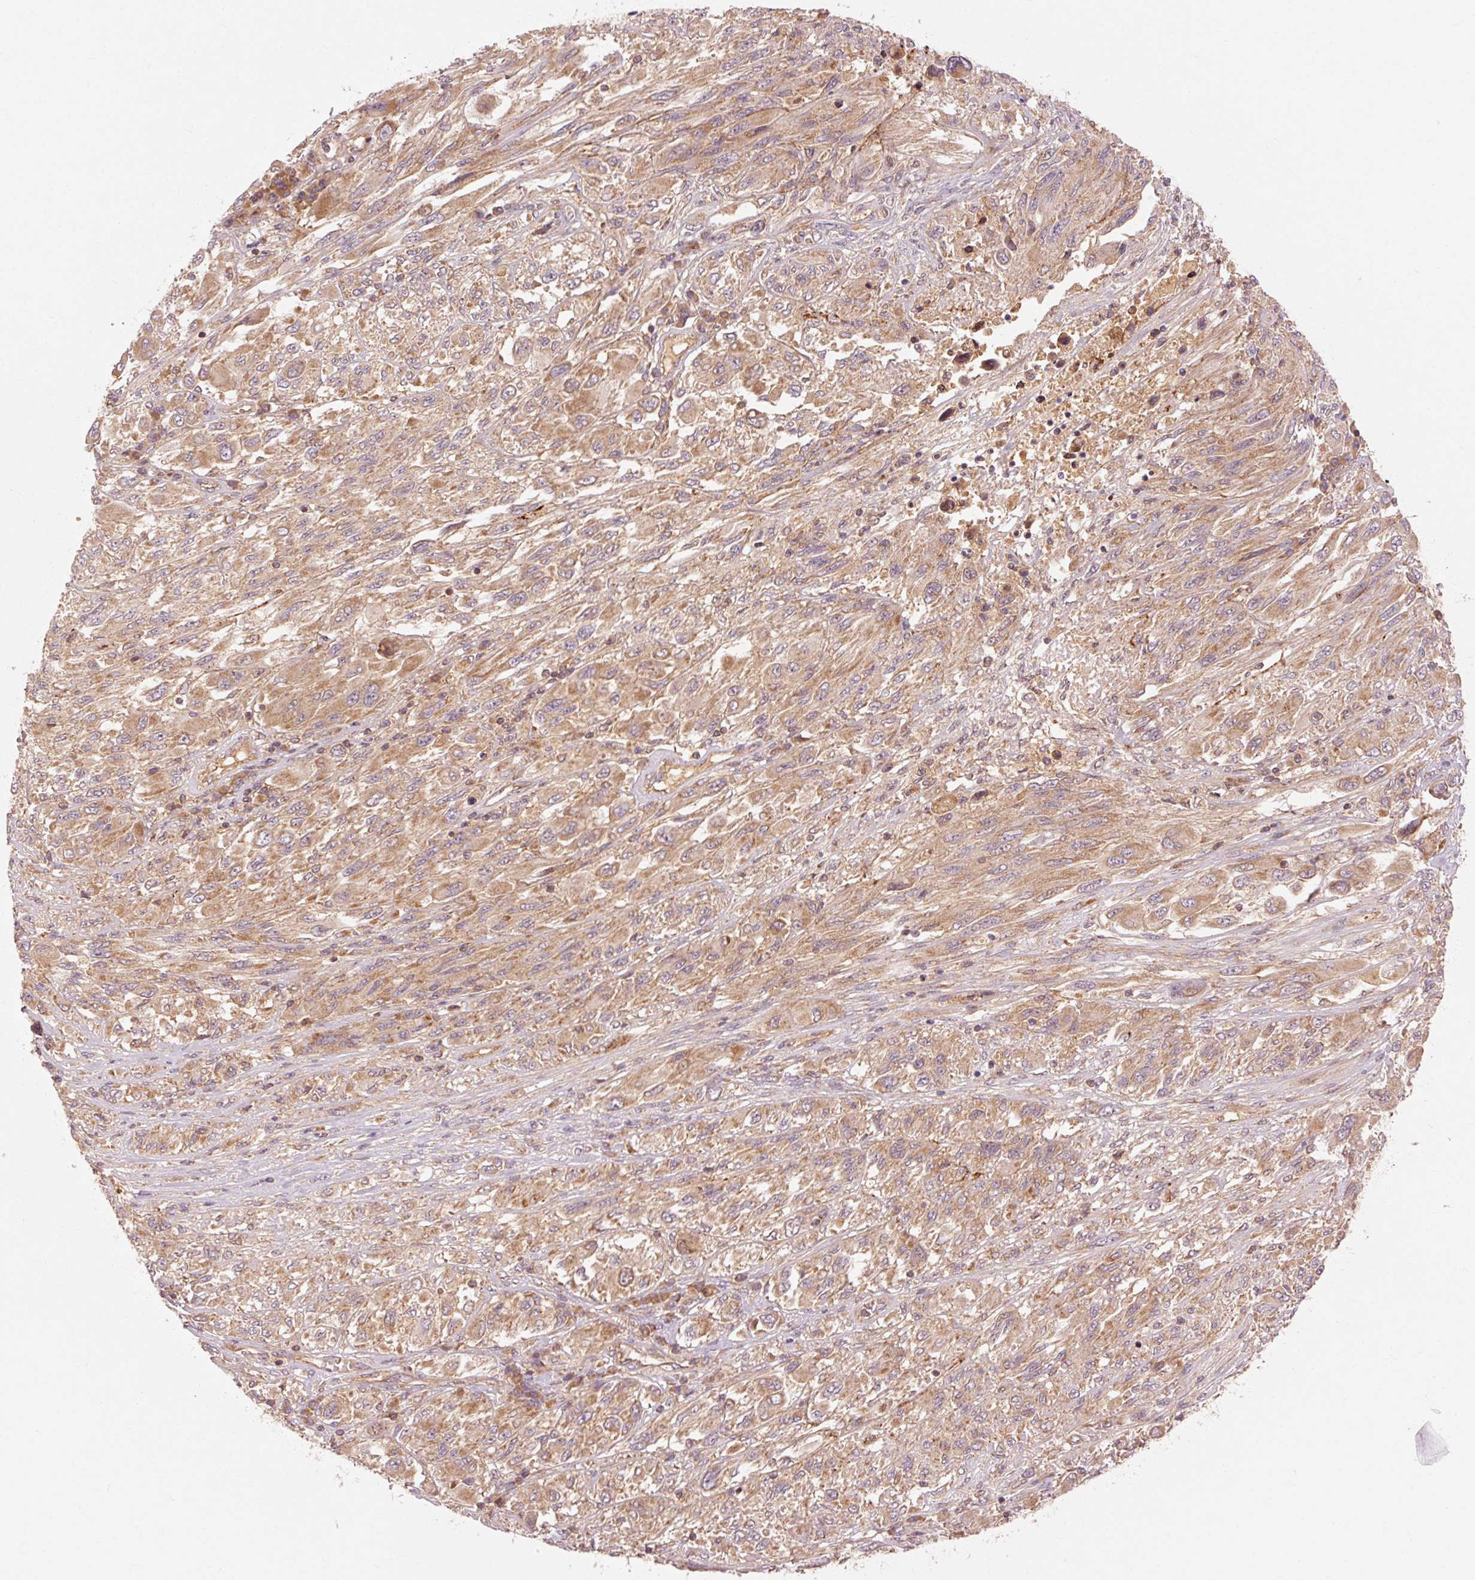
{"staining": {"intensity": "moderate", "quantity": ">75%", "location": "cytoplasmic/membranous"}, "tissue": "melanoma", "cell_type": "Tumor cells", "image_type": "cancer", "snomed": [{"axis": "morphology", "description": "Malignant melanoma, NOS"}, {"axis": "topography", "description": "Skin"}], "caption": "Malignant melanoma stained with a brown dye shows moderate cytoplasmic/membranous positive expression in approximately >75% of tumor cells.", "gene": "CTNNA1", "patient": {"sex": "female", "age": 91}}